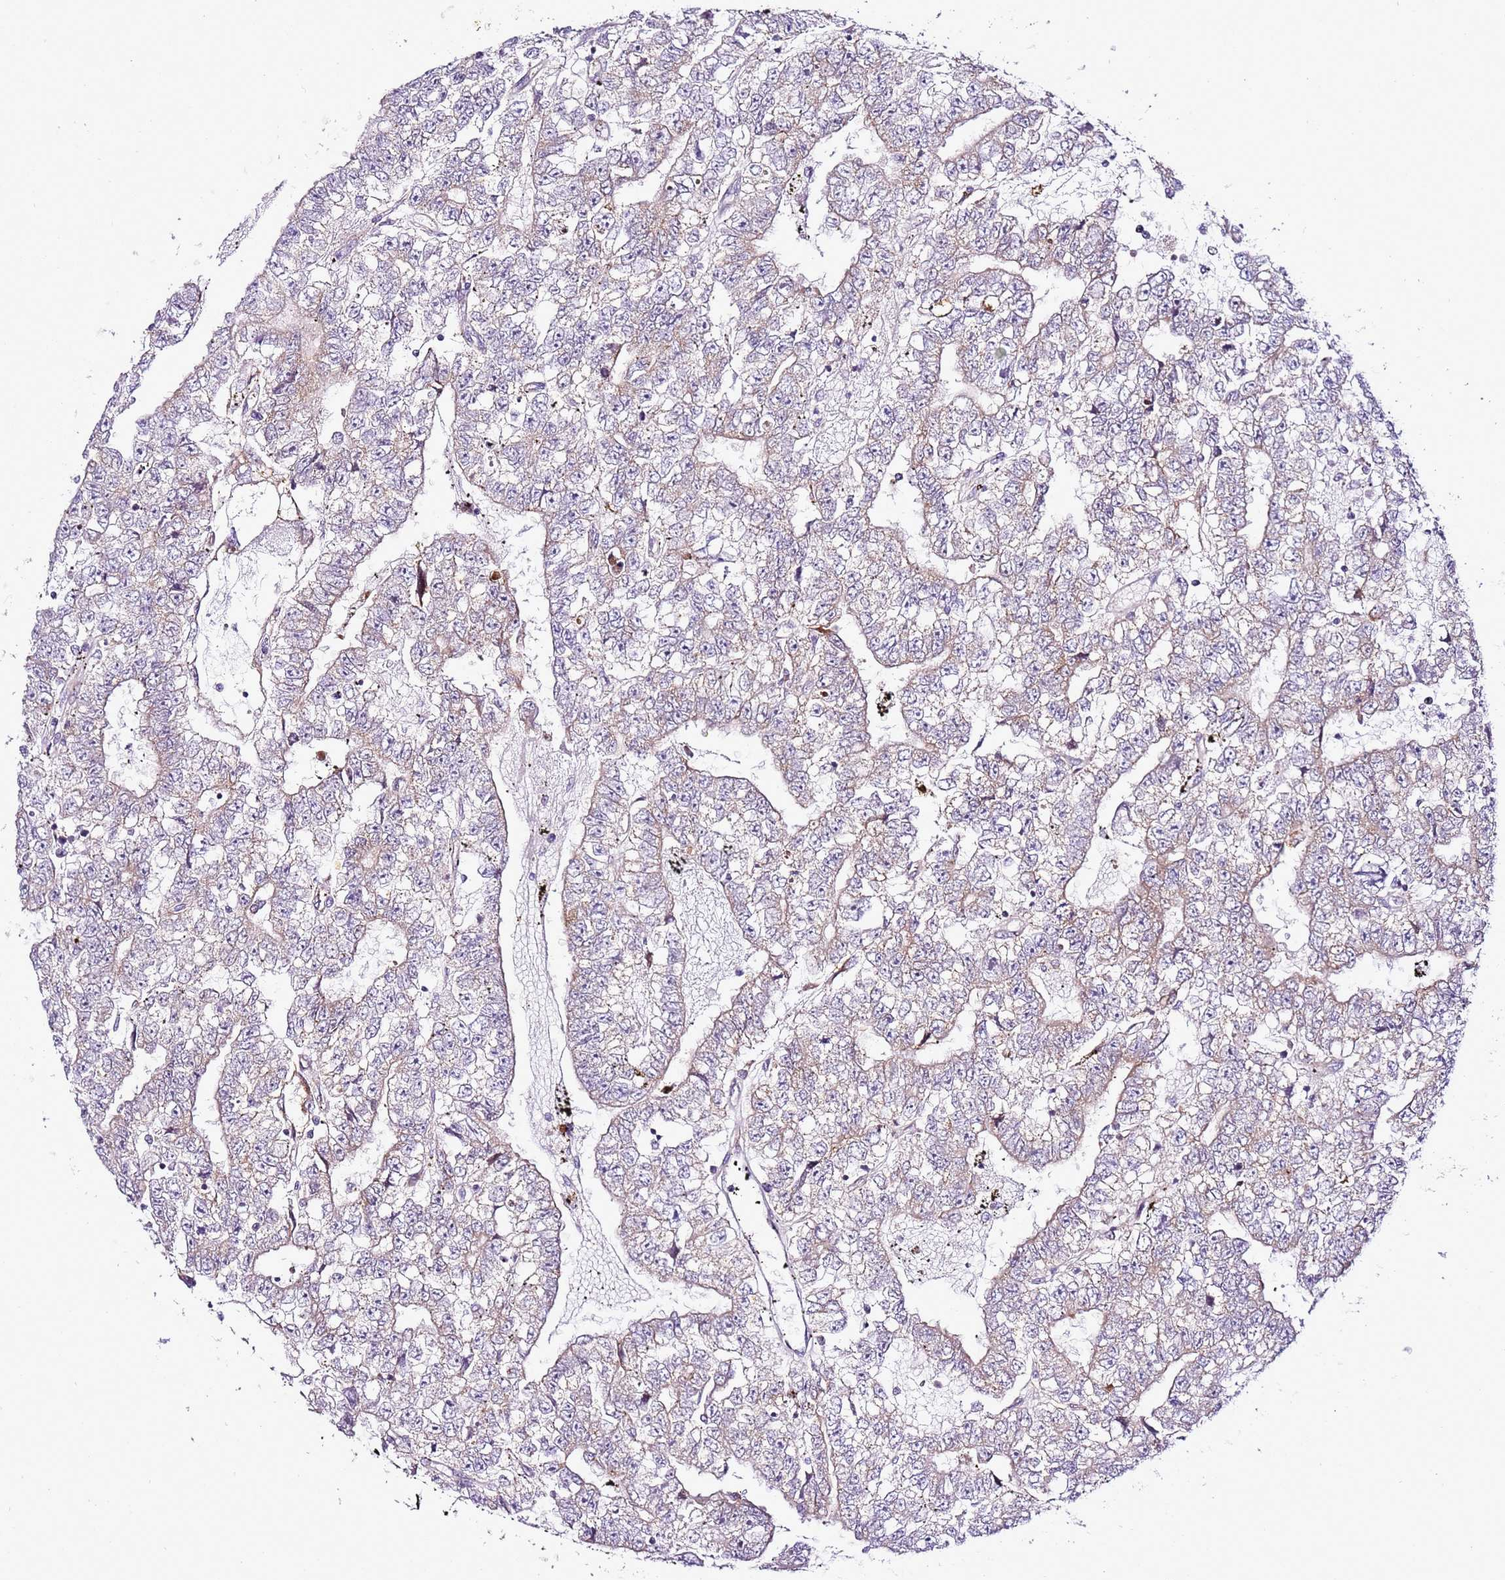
{"staining": {"intensity": "weak", "quantity": "<25%", "location": "cytoplasmic/membranous"}, "tissue": "testis cancer", "cell_type": "Tumor cells", "image_type": "cancer", "snomed": [{"axis": "morphology", "description": "Carcinoma, Embryonal, NOS"}, {"axis": "topography", "description": "Testis"}], "caption": "This is a photomicrograph of immunohistochemistry (IHC) staining of embryonal carcinoma (testis), which shows no expression in tumor cells.", "gene": "MRPL36", "patient": {"sex": "male", "age": 25}}